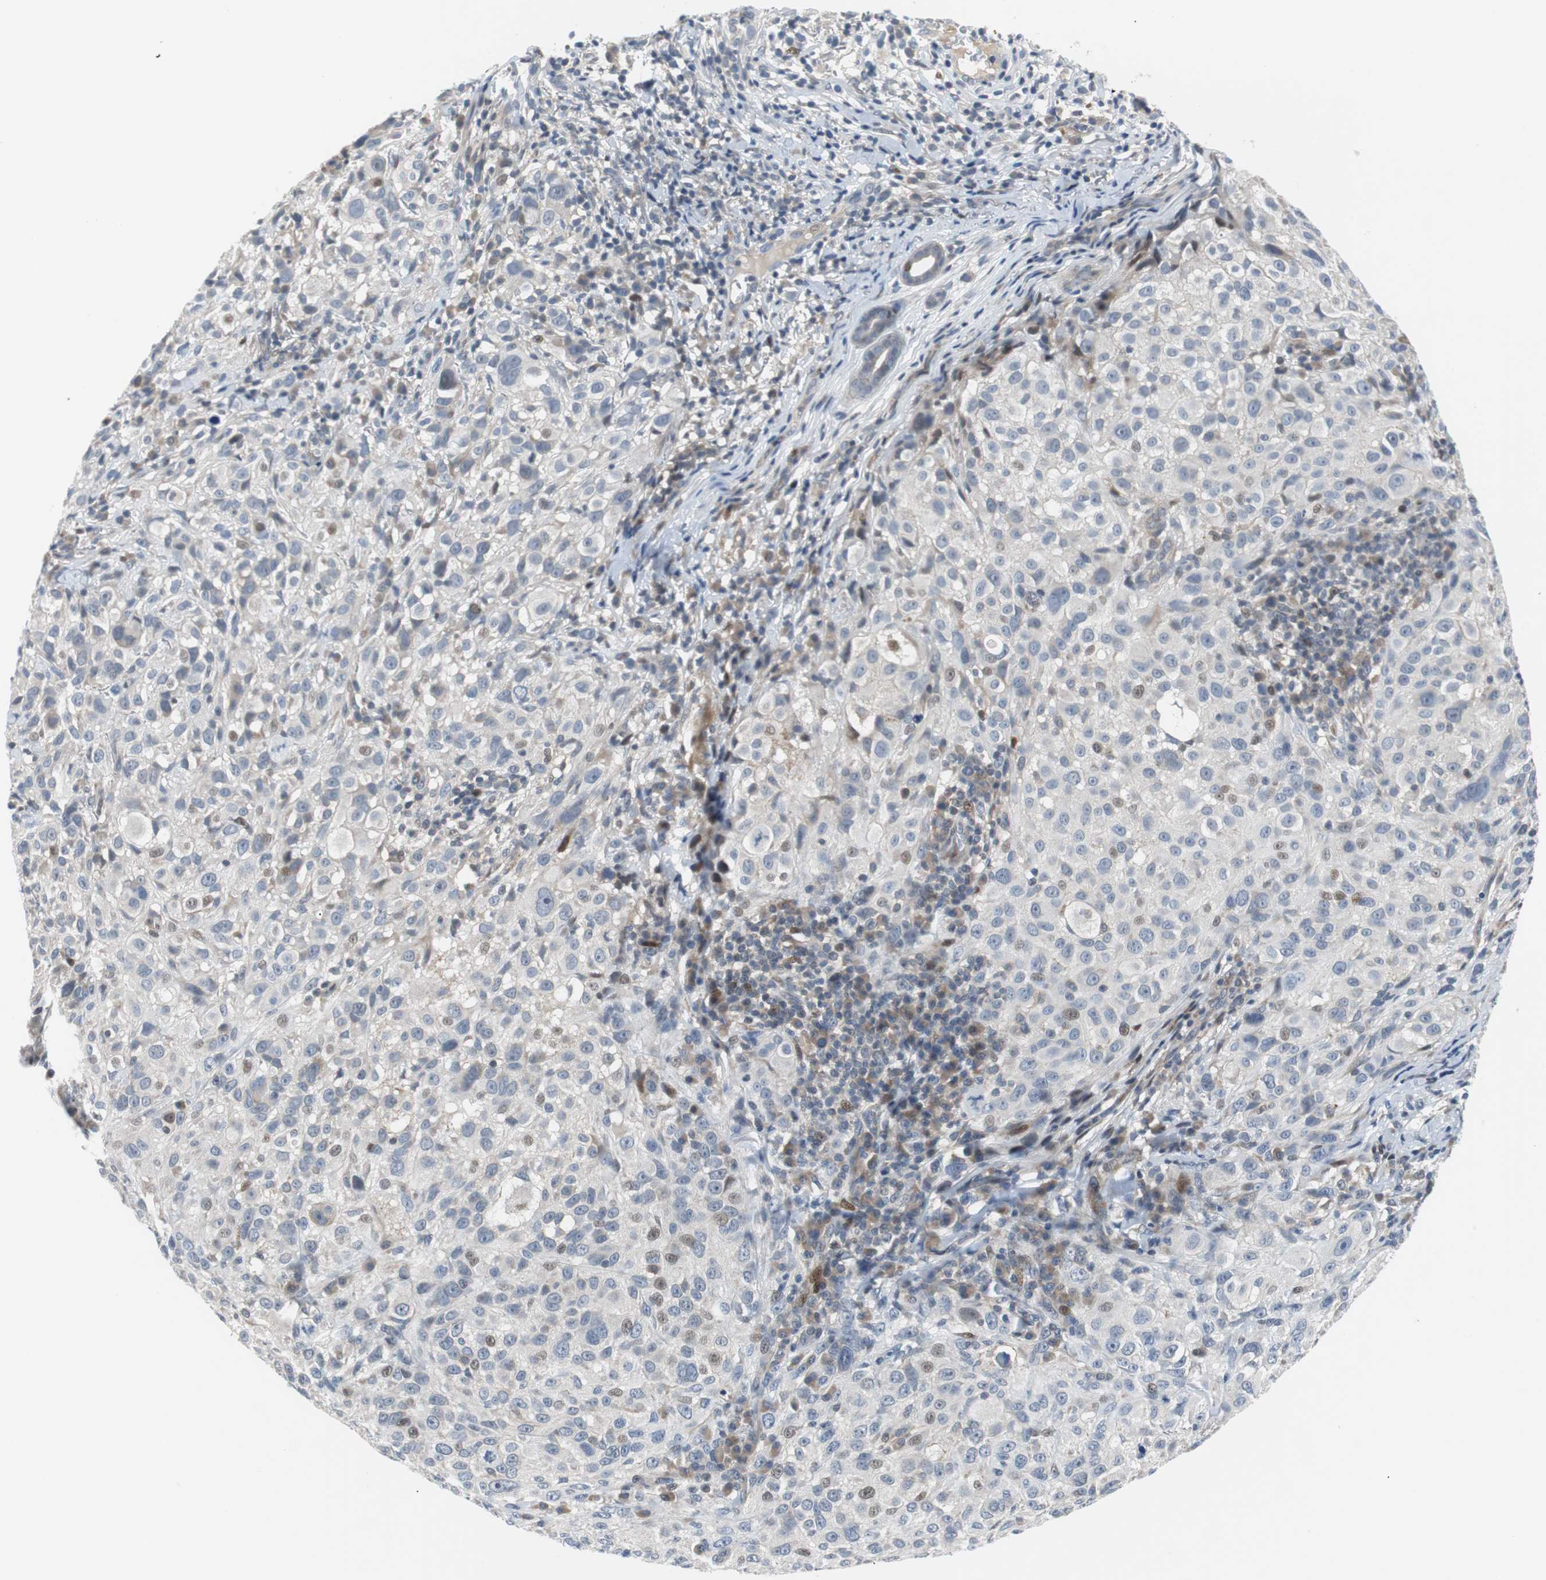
{"staining": {"intensity": "weak", "quantity": "<25%", "location": "nuclear"}, "tissue": "melanoma", "cell_type": "Tumor cells", "image_type": "cancer", "snomed": [{"axis": "morphology", "description": "Necrosis, NOS"}, {"axis": "morphology", "description": "Malignant melanoma, NOS"}, {"axis": "topography", "description": "Skin"}], "caption": "Histopathology image shows no significant protein staining in tumor cells of malignant melanoma. (DAB (3,3'-diaminobenzidine) immunohistochemistry with hematoxylin counter stain).", "gene": "MAP2K4", "patient": {"sex": "female", "age": 87}}